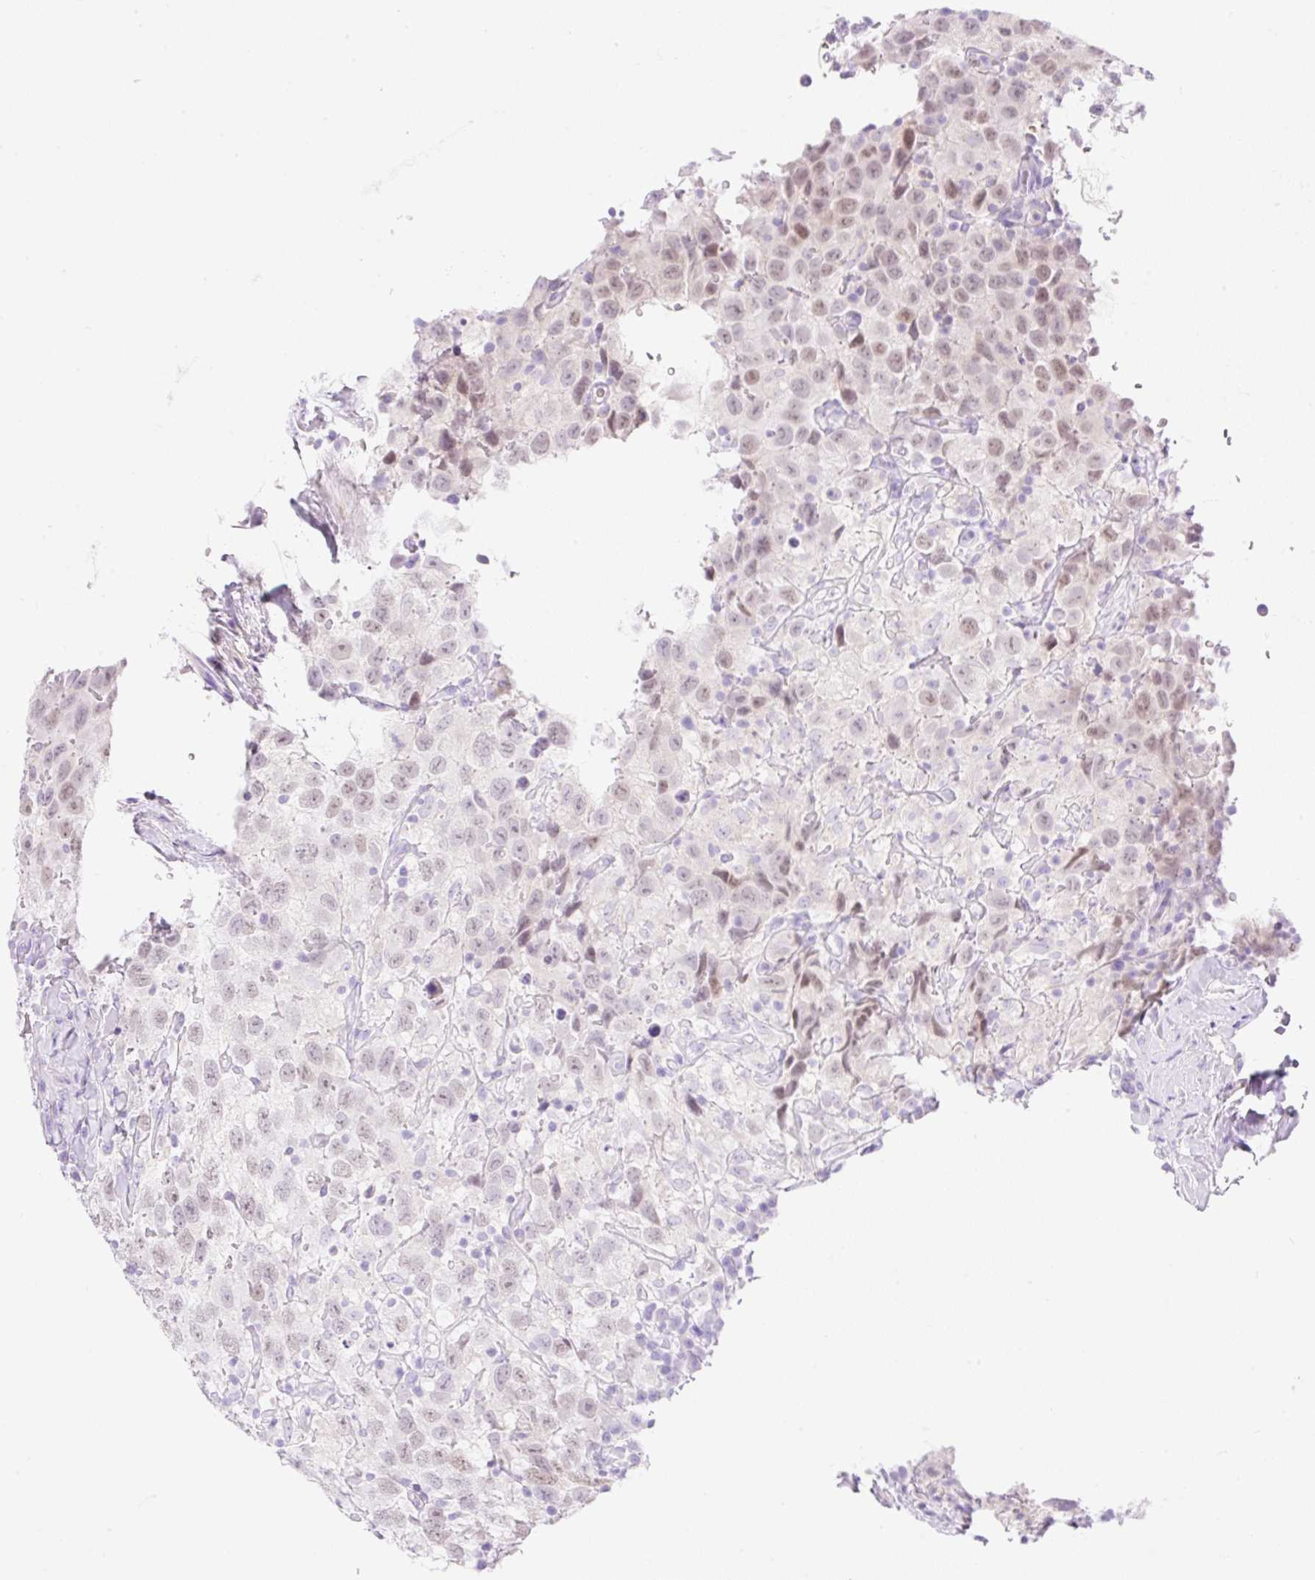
{"staining": {"intensity": "weak", "quantity": "25%-75%", "location": "nuclear"}, "tissue": "testis cancer", "cell_type": "Tumor cells", "image_type": "cancer", "snomed": [{"axis": "morphology", "description": "Seminoma, NOS"}, {"axis": "topography", "description": "Testis"}], "caption": "This photomicrograph shows immunohistochemistry (IHC) staining of testis seminoma, with low weak nuclear positivity in about 25%-75% of tumor cells.", "gene": "CDX1", "patient": {"sex": "male", "age": 41}}